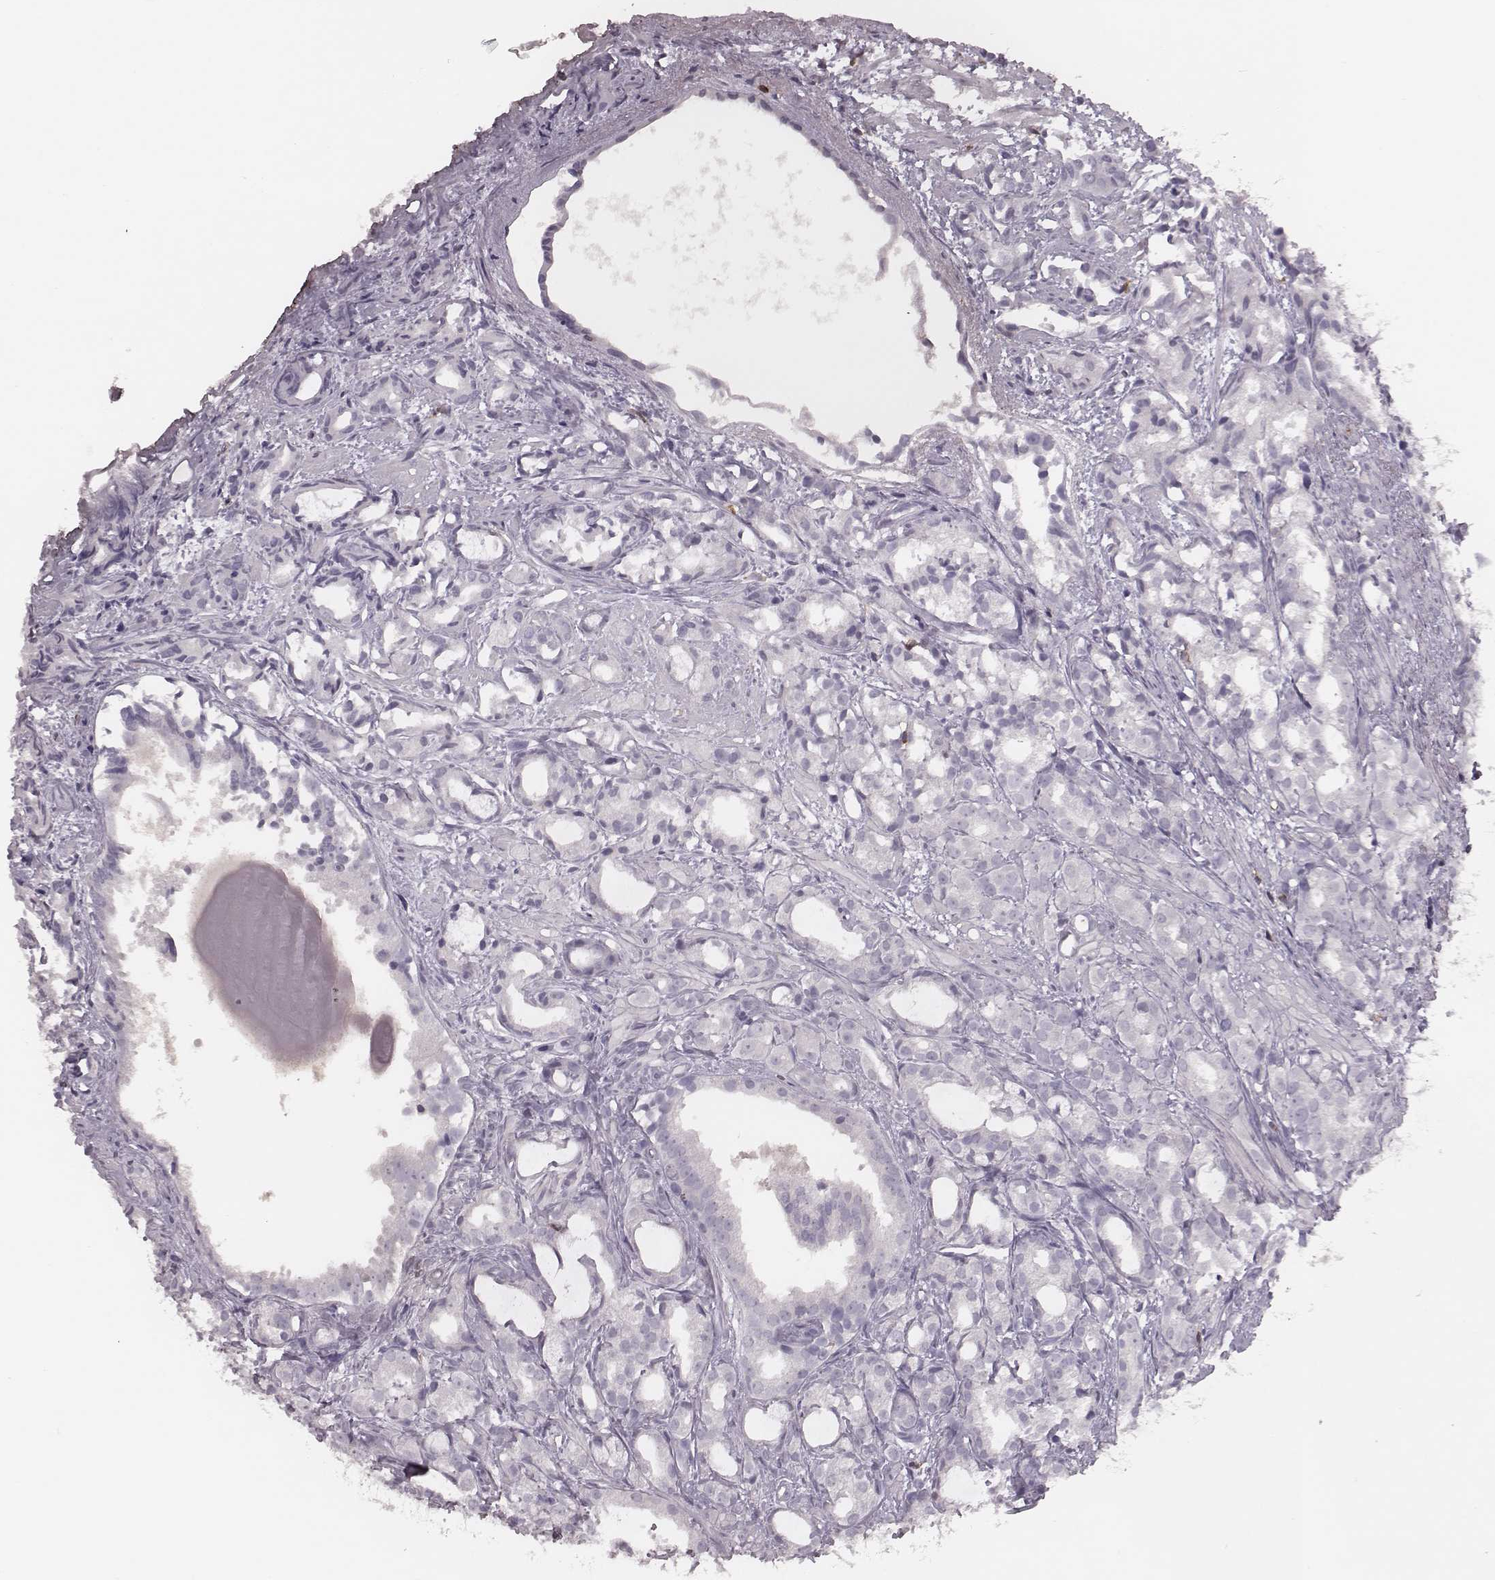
{"staining": {"intensity": "negative", "quantity": "none", "location": "none"}, "tissue": "prostate cancer", "cell_type": "Tumor cells", "image_type": "cancer", "snomed": [{"axis": "morphology", "description": "Adenocarcinoma, High grade"}, {"axis": "topography", "description": "Prostate"}], "caption": "Tumor cells show no significant expression in high-grade adenocarcinoma (prostate).", "gene": "PDCD1", "patient": {"sex": "male", "age": 79}}